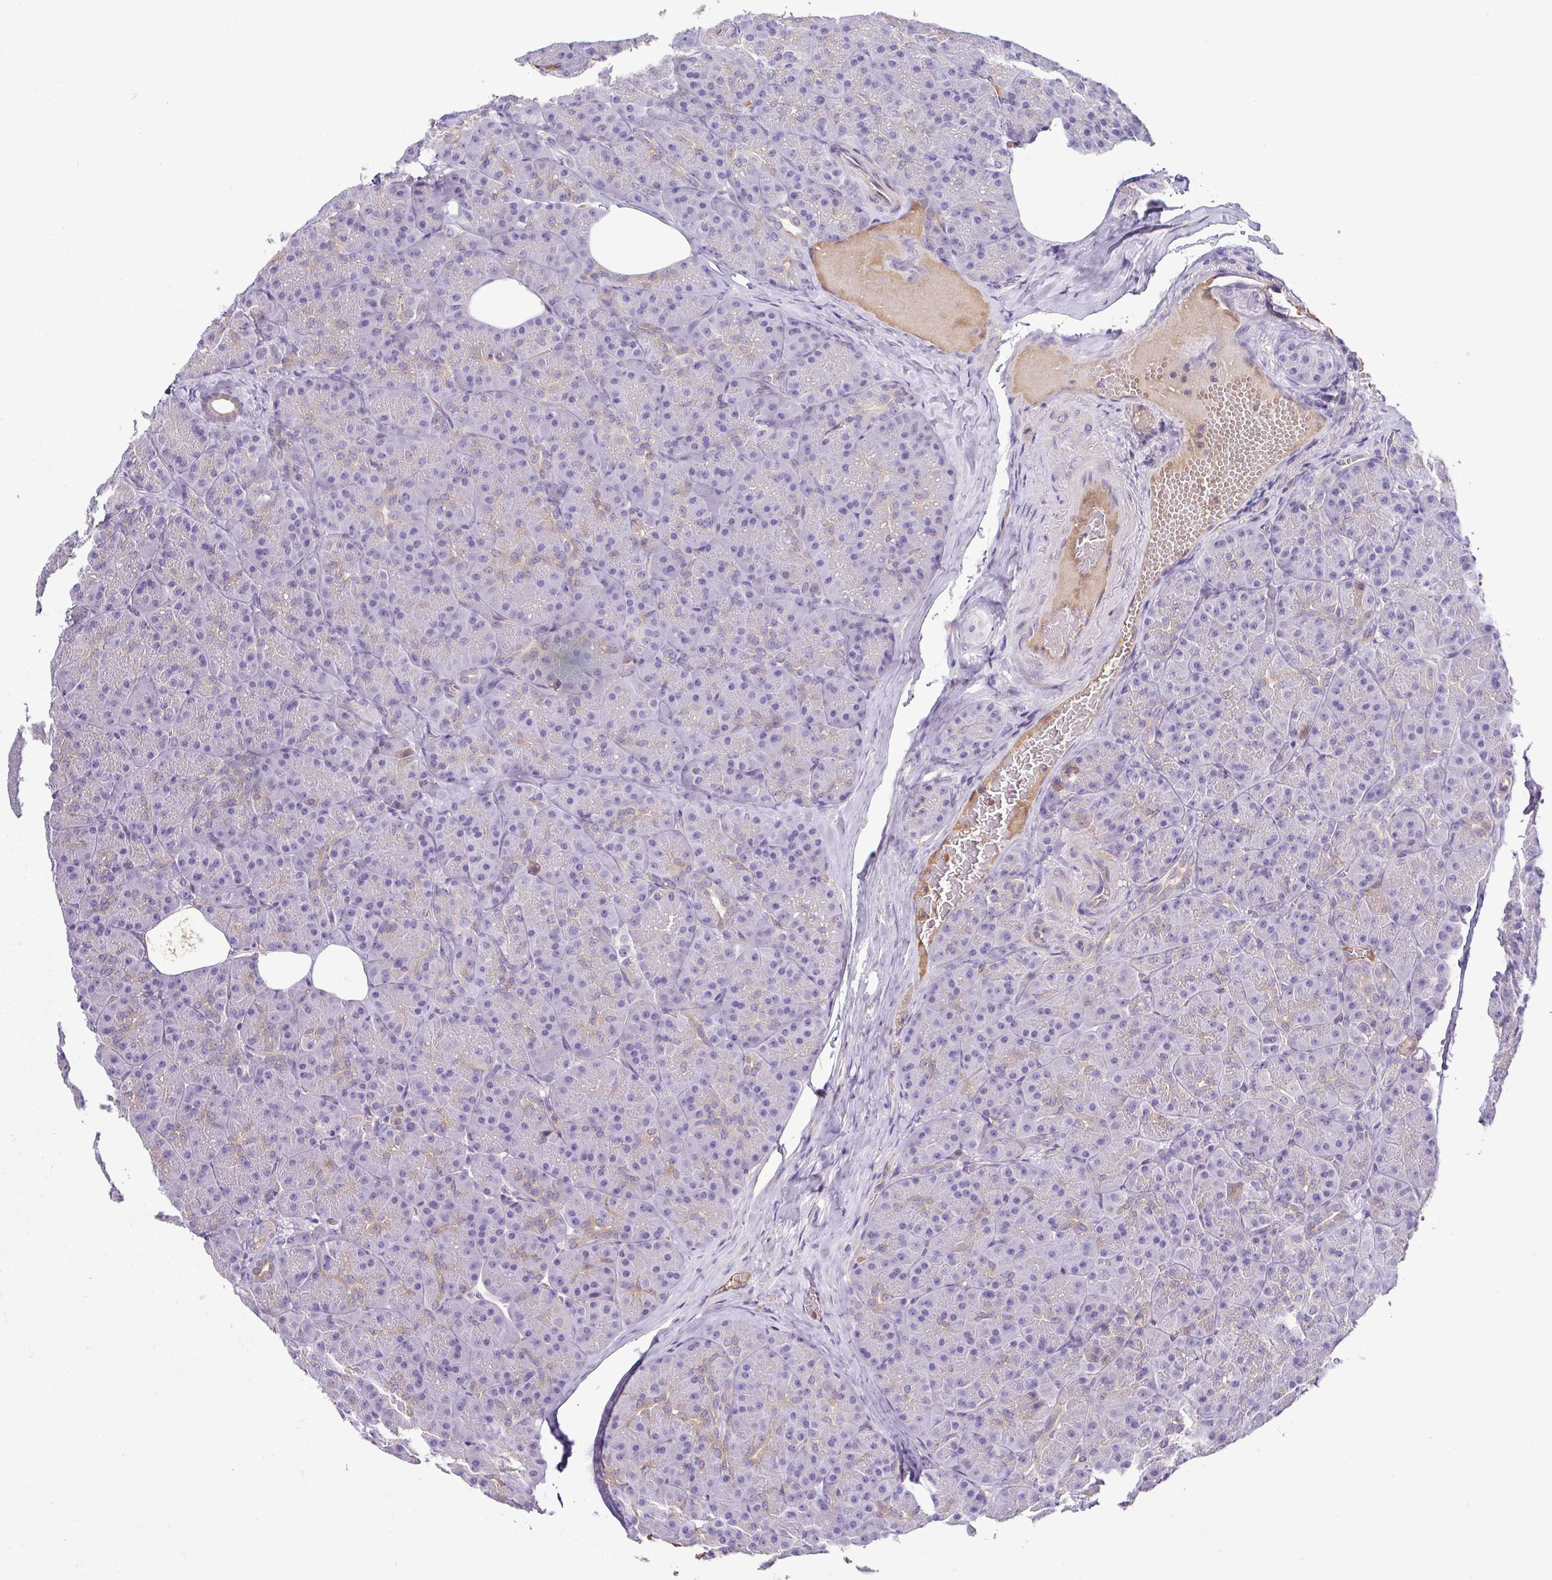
{"staining": {"intensity": "weak", "quantity": "<25%", "location": "cytoplasmic/membranous"}, "tissue": "pancreas", "cell_type": "Exocrine glandular cells", "image_type": "normal", "snomed": [{"axis": "morphology", "description": "Normal tissue, NOS"}, {"axis": "topography", "description": "Pancreas"}], "caption": "This is a histopathology image of immunohistochemistry (IHC) staining of unremarkable pancreas, which shows no expression in exocrine glandular cells. (Brightfield microscopy of DAB immunohistochemistry (IHC) at high magnification).", "gene": "MYL10", "patient": {"sex": "male", "age": 57}}